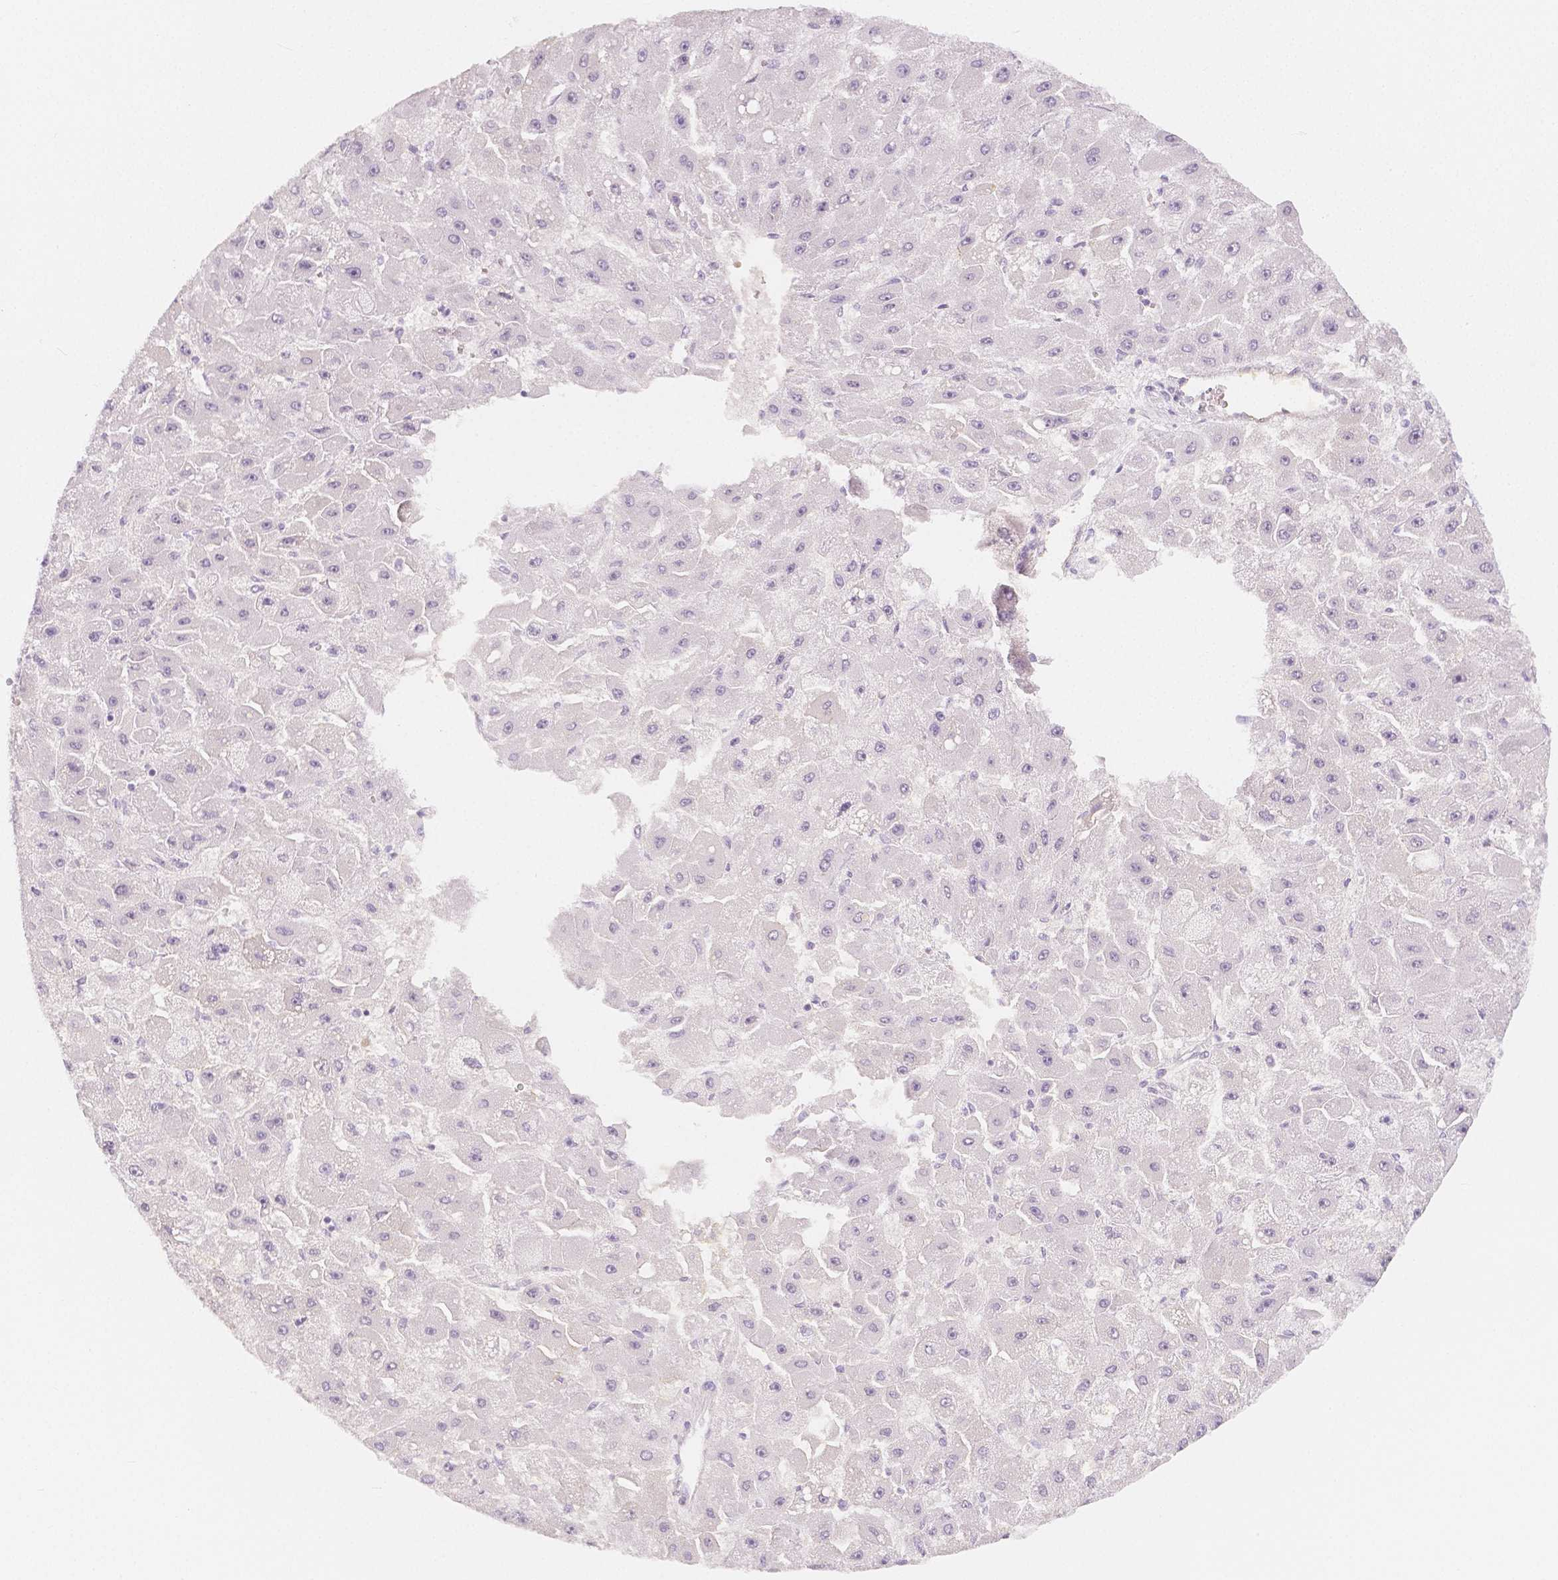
{"staining": {"intensity": "negative", "quantity": "none", "location": "none"}, "tissue": "liver cancer", "cell_type": "Tumor cells", "image_type": "cancer", "snomed": [{"axis": "morphology", "description": "Carcinoma, Hepatocellular, NOS"}, {"axis": "topography", "description": "Liver"}], "caption": "Human liver cancer stained for a protein using IHC displays no expression in tumor cells.", "gene": "BATF", "patient": {"sex": "female", "age": 25}}